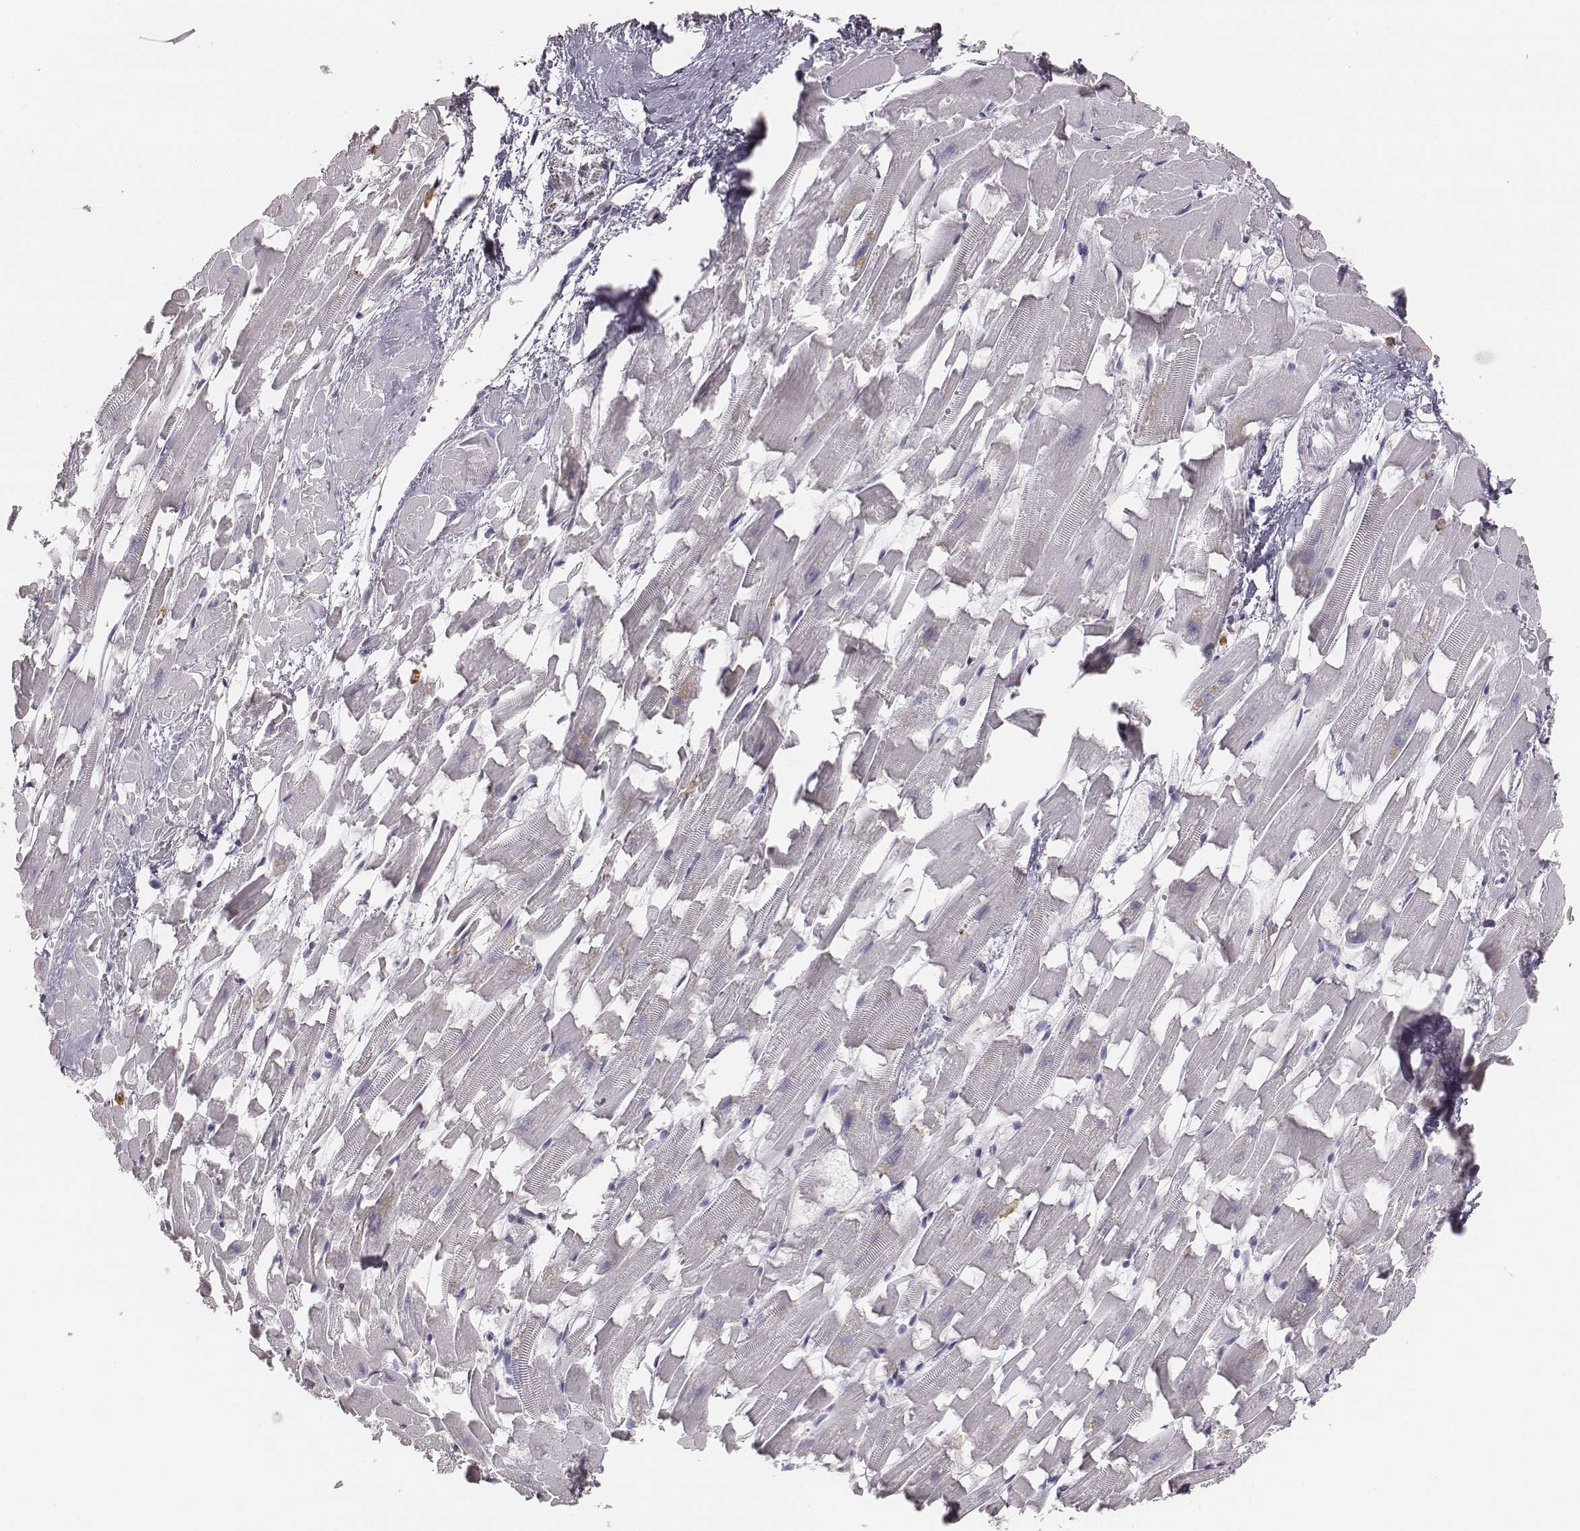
{"staining": {"intensity": "negative", "quantity": "none", "location": "none"}, "tissue": "heart muscle", "cell_type": "Cardiomyocytes", "image_type": "normal", "snomed": [{"axis": "morphology", "description": "Normal tissue, NOS"}, {"axis": "topography", "description": "Heart"}], "caption": "Cardiomyocytes show no significant positivity in unremarkable heart muscle. (DAB immunohistochemistry visualized using brightfield microscopy, high magnification).", "gene": "KCNJ12", "patient": {"sex": "female", "age": 64}}